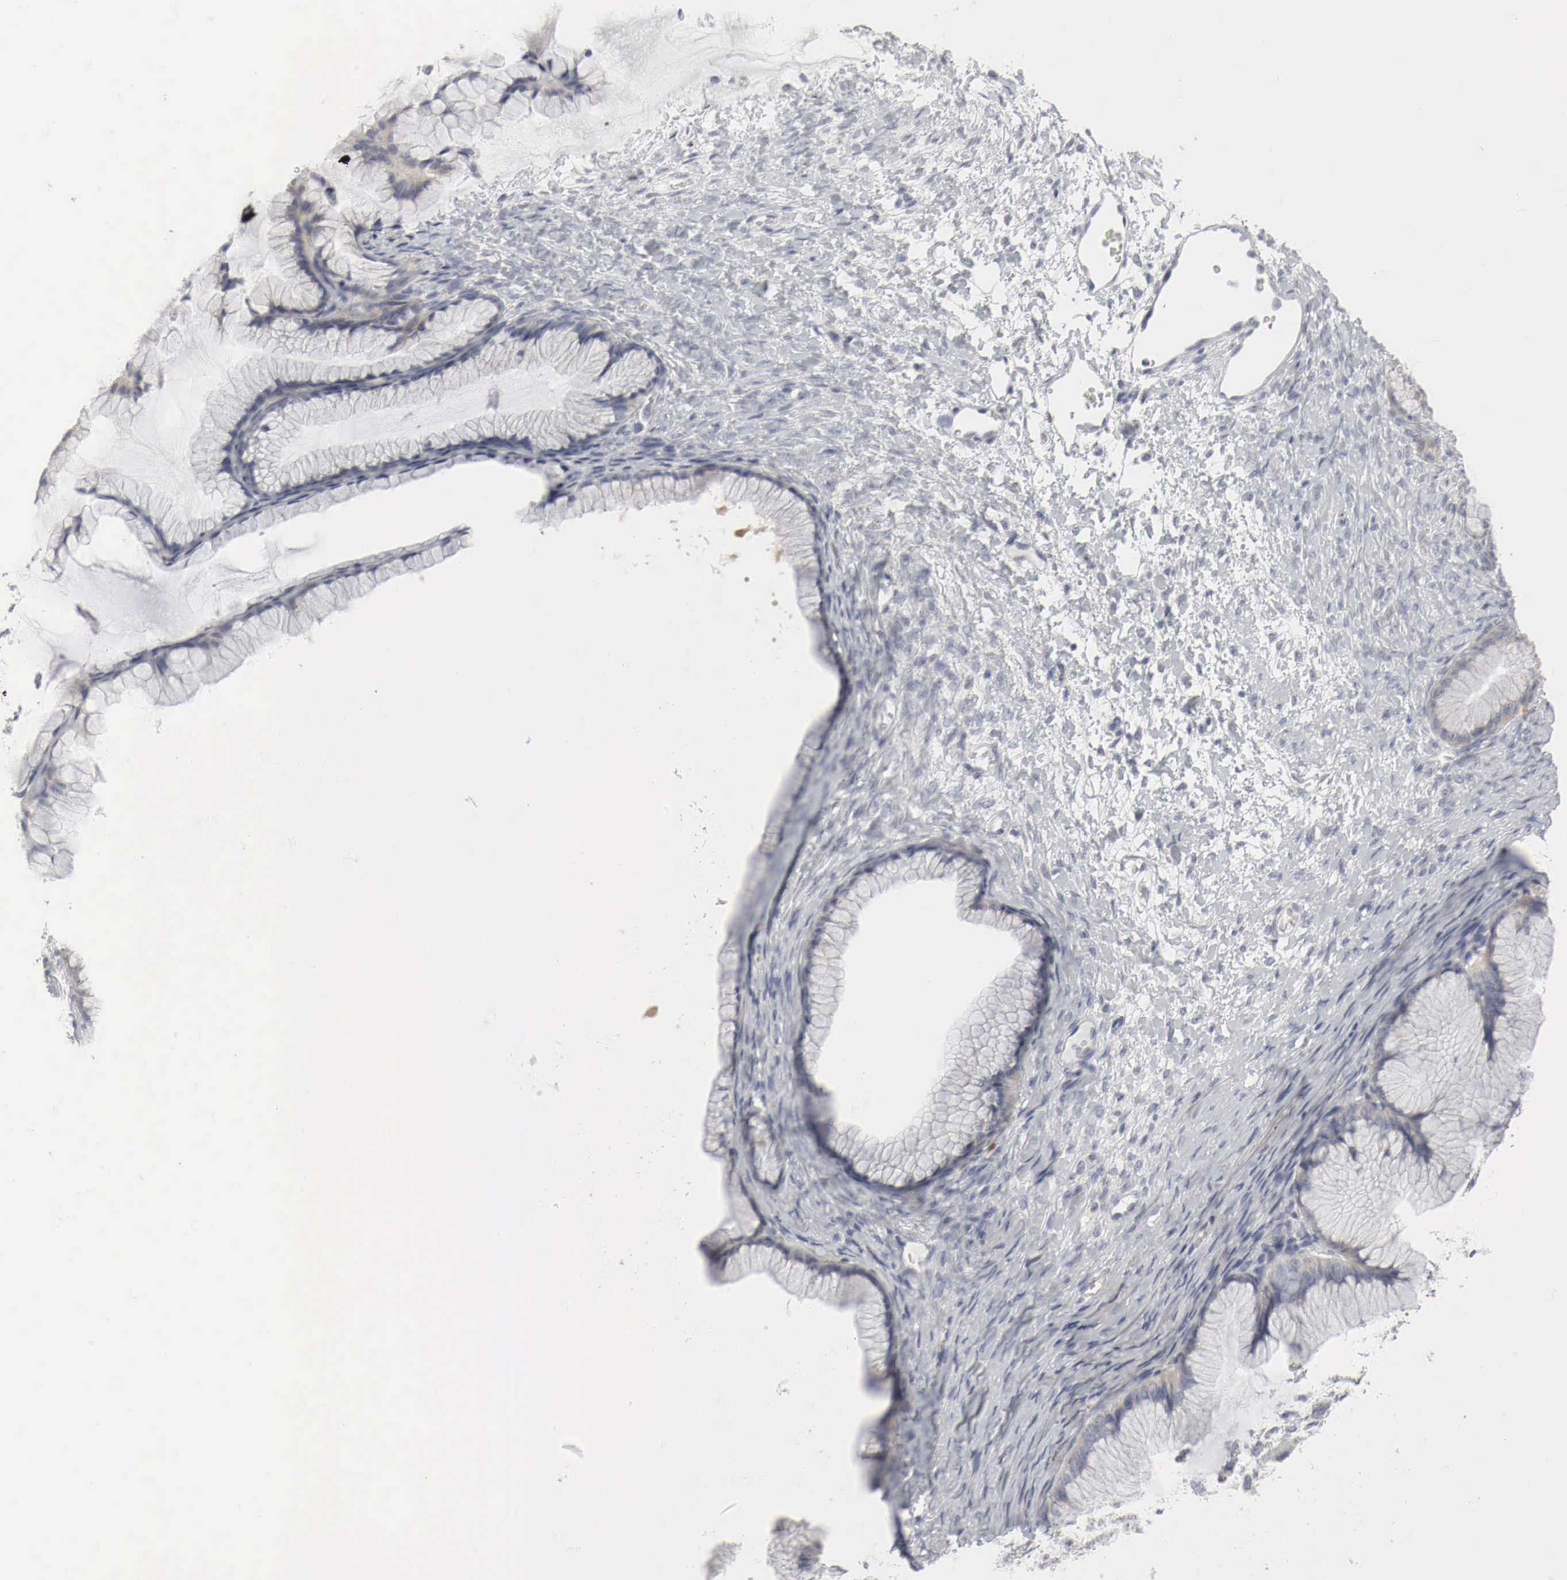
{"staining": {"intensity": "weak", "quantity": "<25%", "location": "nuclear"}, "tissue": "ovarian cancer", "cell_type": "Tumor cells", "image_type": "cancer", "snomed": [{"axis": "morphology", "description": "Cystadenocarcinoma, mucinous, NOS"}, {"axis": "topography", "description": "Ovary"}], "caption": "This is an immunohistochemistry (IHC) image of mucinous cystadenocarcinoma (ovarian). There is no expression in tumor cells.", "gene": "TP63", "patient": {"sex": "female", "age": 41}}